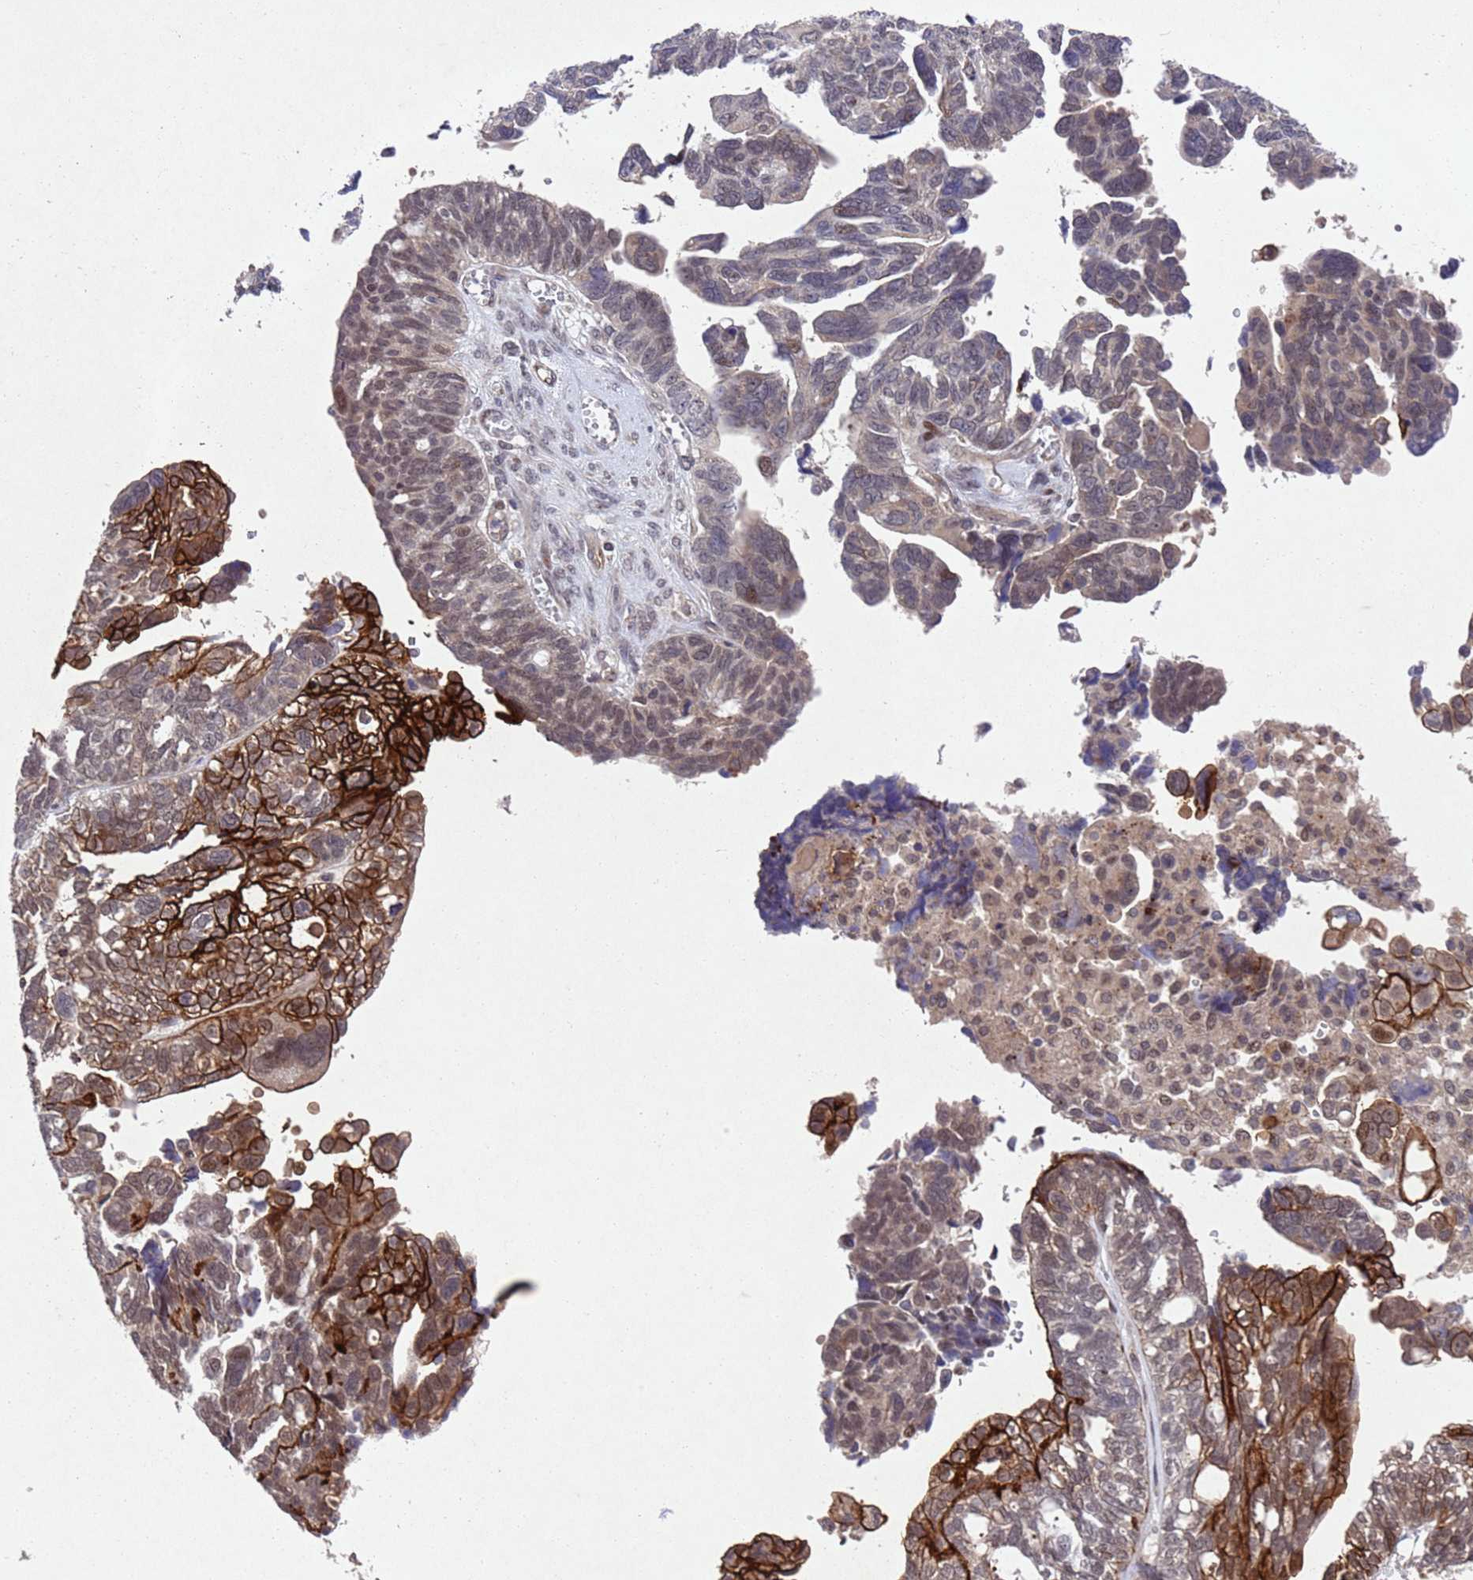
{"staining": {"intensity": "strong", "quantity": "25%-75%", "location": "cytoplasmic/membranous,nuclear"}, "tissue": "ovarian cancer", "cell_type": "Tumor cells", "image_type": "cancer", "snomed": [{"axis": "morphology", "description": "Cystadenocarcinoma, serous, NOS"}, {"axis": "topography", "description": "Ovary"}], "caption": "The image reveals immunohistochemical staining of serous cystadenocarcinoma (ovarian). There is strong cytoplasmic/membranous and nuclear positivity is identified in approximately 25%-75% of tumor cells.", "gene": "TBK1", "patient": {"sex": "female", "age": 79}}